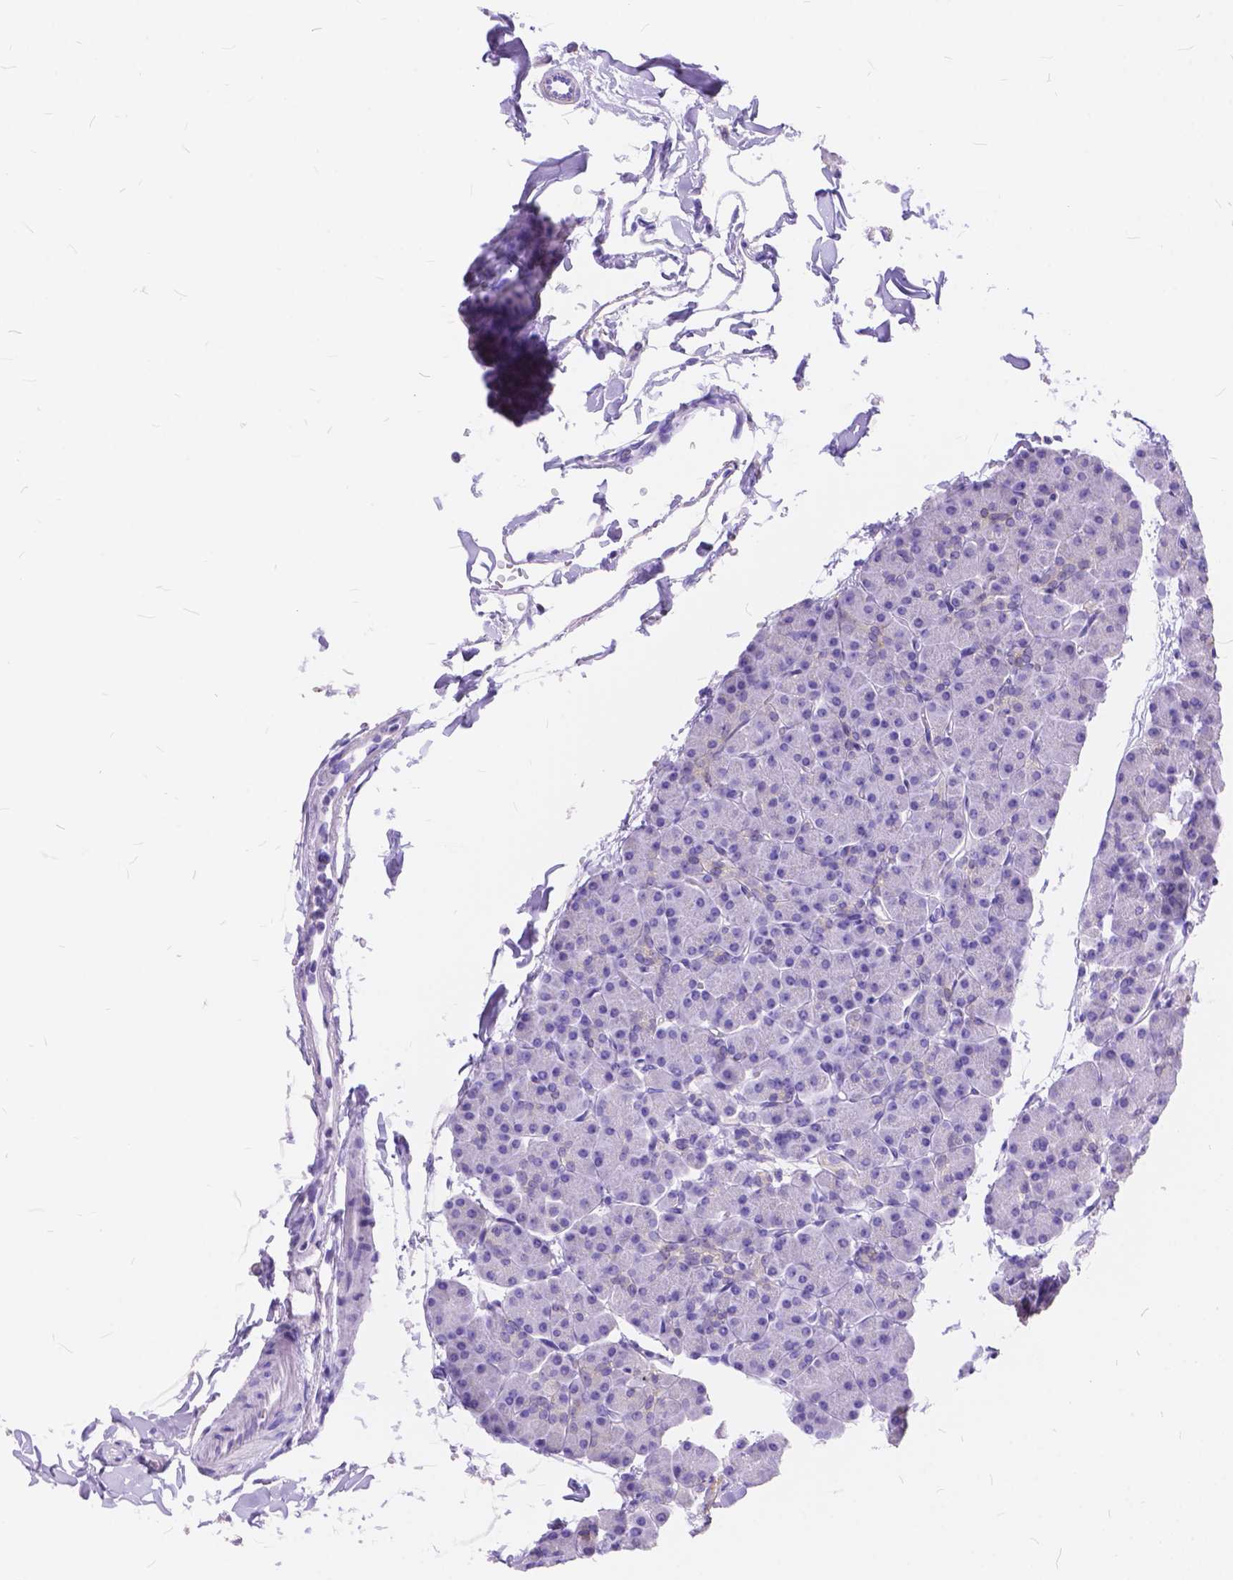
{"staining": {"intensity": "negative", "quantity": "none", "location": "none"}, "tissue": "pancreas", "cell_type": "Exocrine glandular cells", "image_type": "normal", "snomed": [{"axis": "morphology", "description": "Normal tissue, NOS"}, {"axis": "topography", "description": "Pancreas"}, {"axis": "topography", "description": "Peripheral nerve tissue"}], "caption": "Pancreas stained for a protein using immunohistochemistry reveals no staining exocrine glandular cells.", "gene": "FOXL2", "patient": {"sex": "male", "age": 54}}